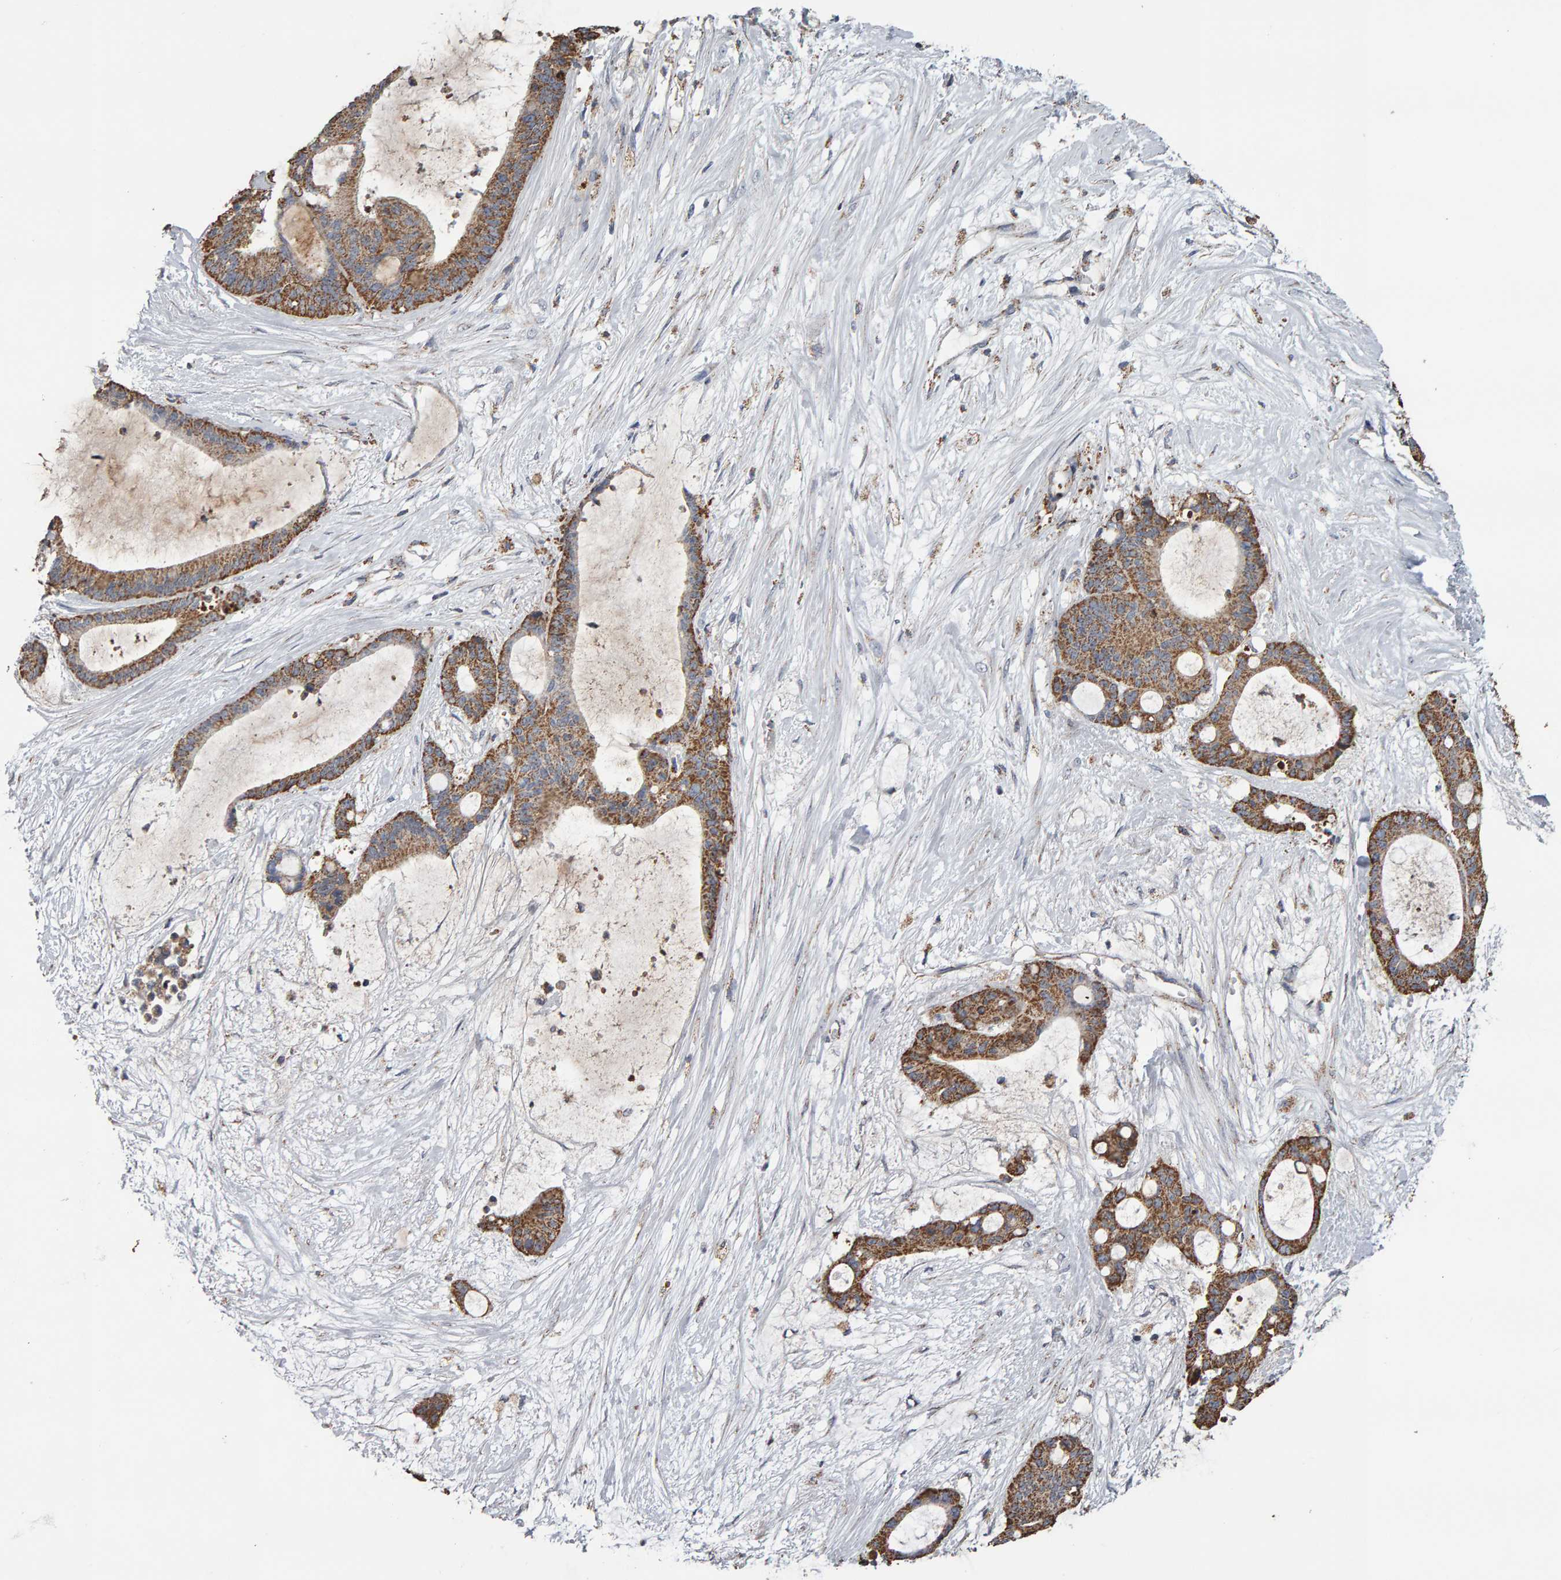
{"staining": {"intensity": "moderate", "quantity": ">75%", "location": "cytoplasmic/membranous"}, "tissue": "liver cancer", "cell_type": "Tumor cells", "image_type": "cancer", "snomed": [{"axis": "morphology", "description": "Cholangiocarcinoma"}, {"axis": "topography", "description": "Liver"}], "caption": "Tumor cells reveal medium levels of moderate cytoplasmic/membranous positivity in approximately >75% of cells in liver cancer (cholangiocarcinoma).", "gene": "TOM1L1", "patient": {"sex": "female", "age": 73}}